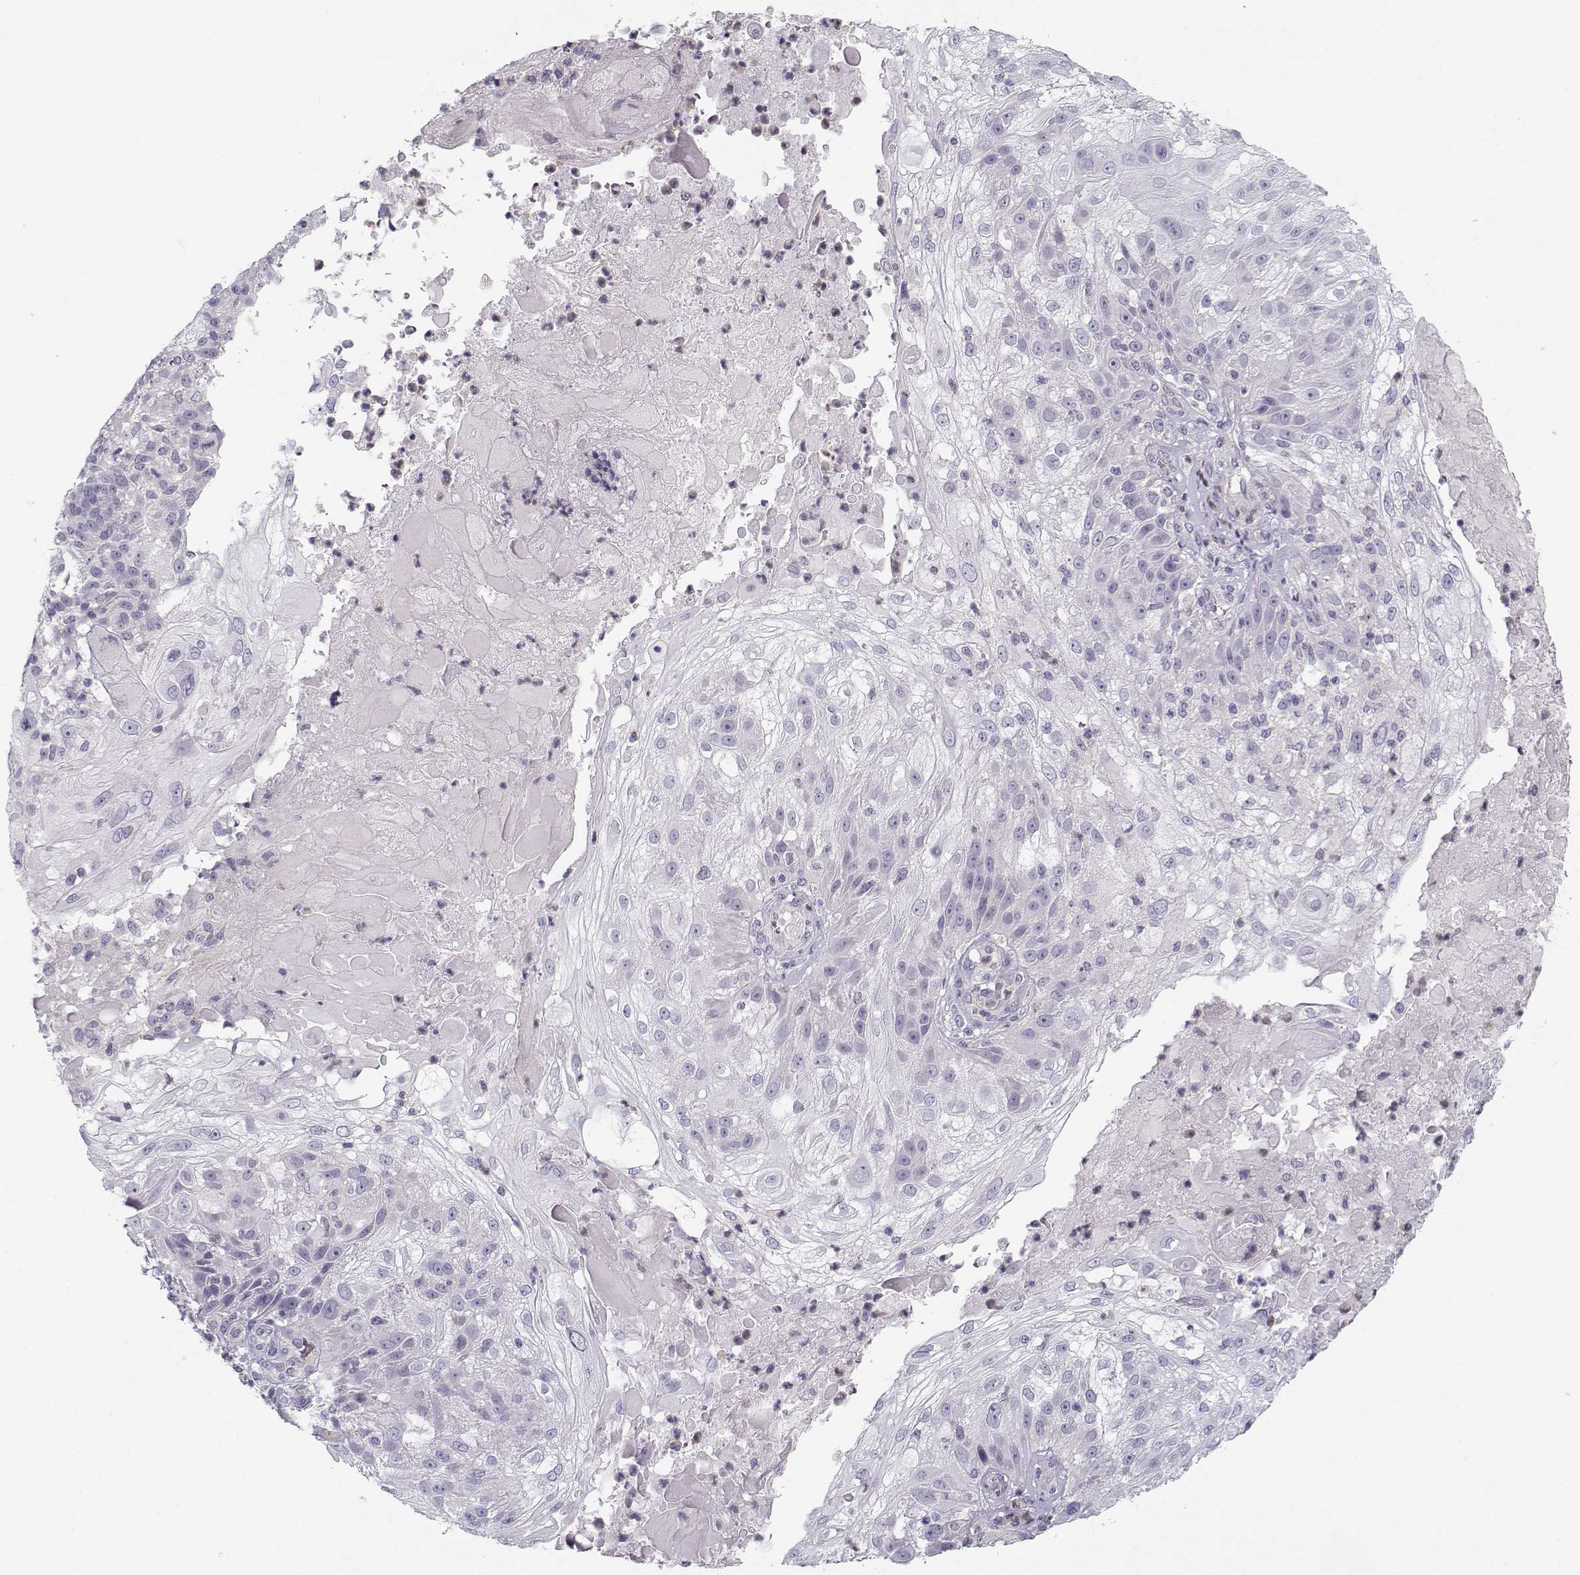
{"staining": {"intensity": "negative", "quantity": "none", "location": "none"}, "tissue": "skin cancer", "cell_type": "Tumor cells", "image_type": "cancer", "snomed": [{"axis": "morphology", "description": "Normal tissue, NOS"}, {"axis": "morphology", "description": "Squamous cell carcinoma, NOS"}, {"axis": "topography", "description": "Skin"}], "caption": "Human skin squamous cell carcinoma stained for a protein using immunohistochemistry shows no positivity in tumor cells.", "gene": "MYO1A", "patient": {"sex": "female", "age": 83}}